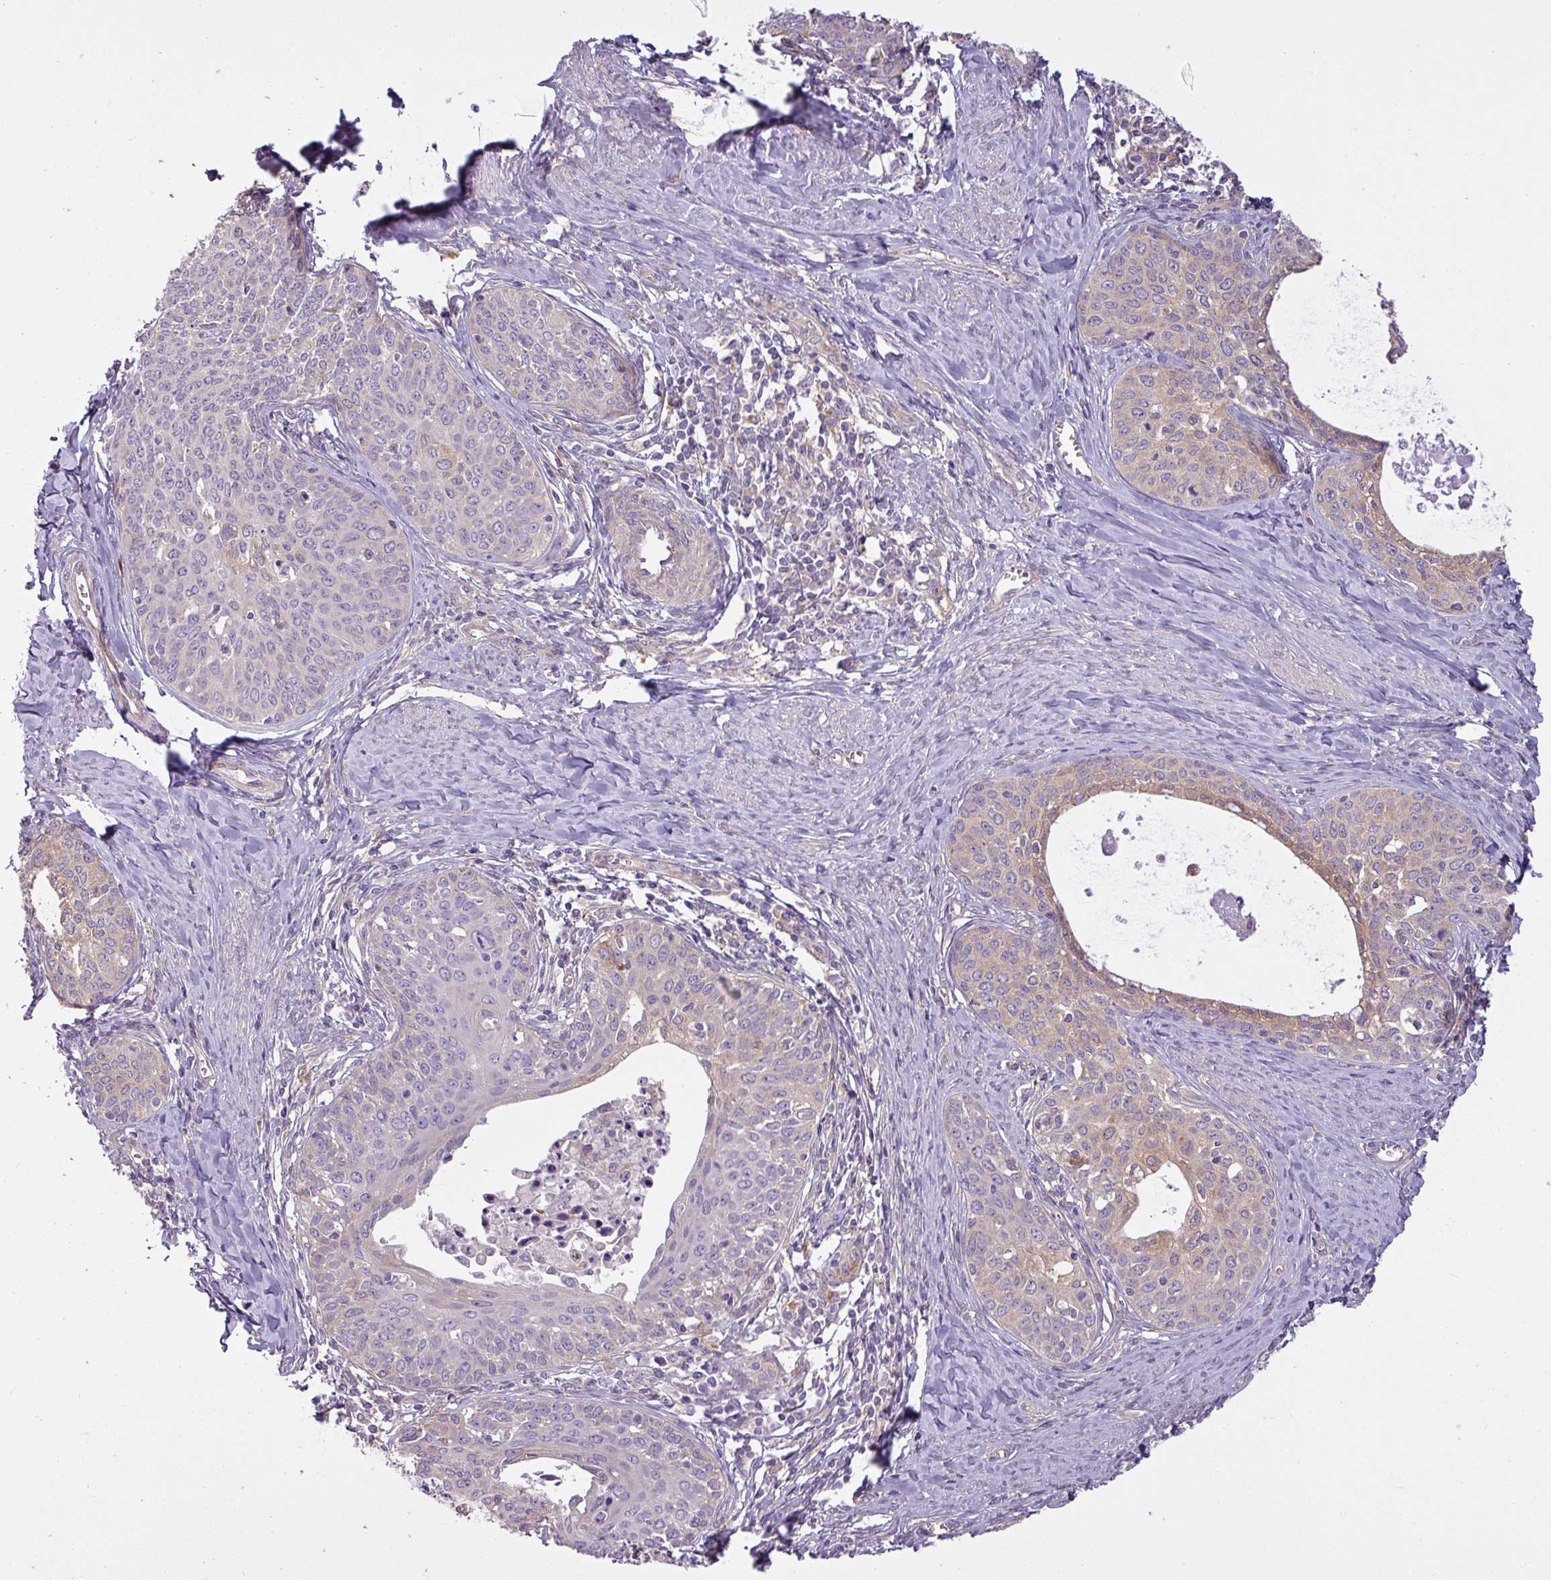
{"staining": {"intensity": "weak", "quantity": "<25%", "location": "cytoplasmic/membranous"}, "tissue": "cervical cancer", "cell_type": "Tumor cells", "image_type": "cancer", "snomed": [{"axis": "morphology", "description": "Squamous cell carcinoma, NOS"}, {"axis": "morphology", "description": "Adenocarcinoma, NOS"}, {"axis": "topography", "description": "Cervix"}], "caption": "Immunohistochemistry (IHC) of human cervical adenocarcinoma shows no expression in tumor cells.", "gene": "CAMK2B", "patient": {"sex": "female", "age": 52}}